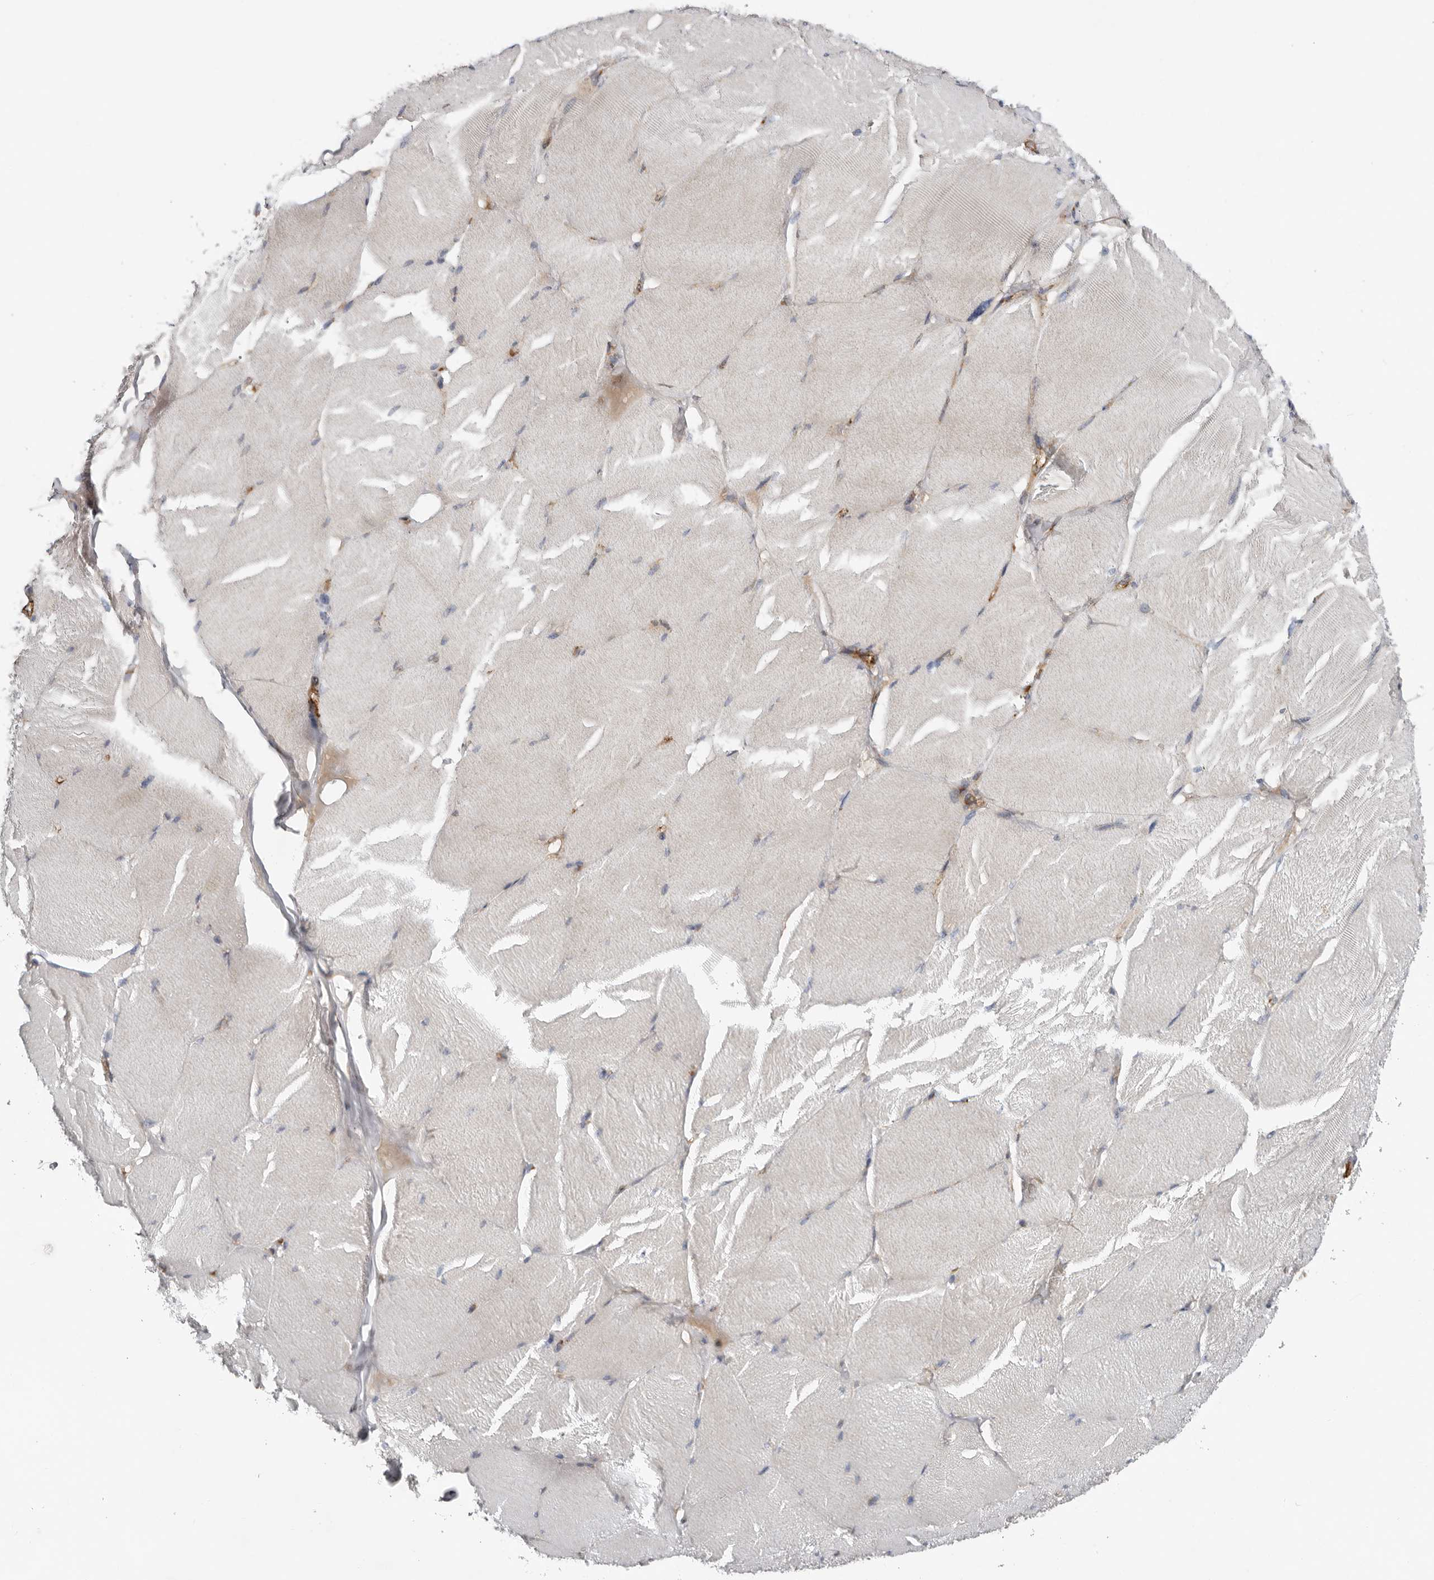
{"staining": {"intensity": "weak", "quantity": "<25%", "location": "cytoplasmic/membranous"}, "tissue": "skeletal muscle", "cell_type": "Myocytes", "image_type": "normal", "snomed": [{"axis": "morphology", "description": "Normal tissue, NOS"}, {"axis": "topography", "description": "Skin"}, {"axis": "topography", "description": "Skeletal muscle"}], "caption": "IHC of normal human skeletal muscle shows no staining in myocytes.", "gene": "LUZP1", "patient": {"sex": "male", "age": 83}}